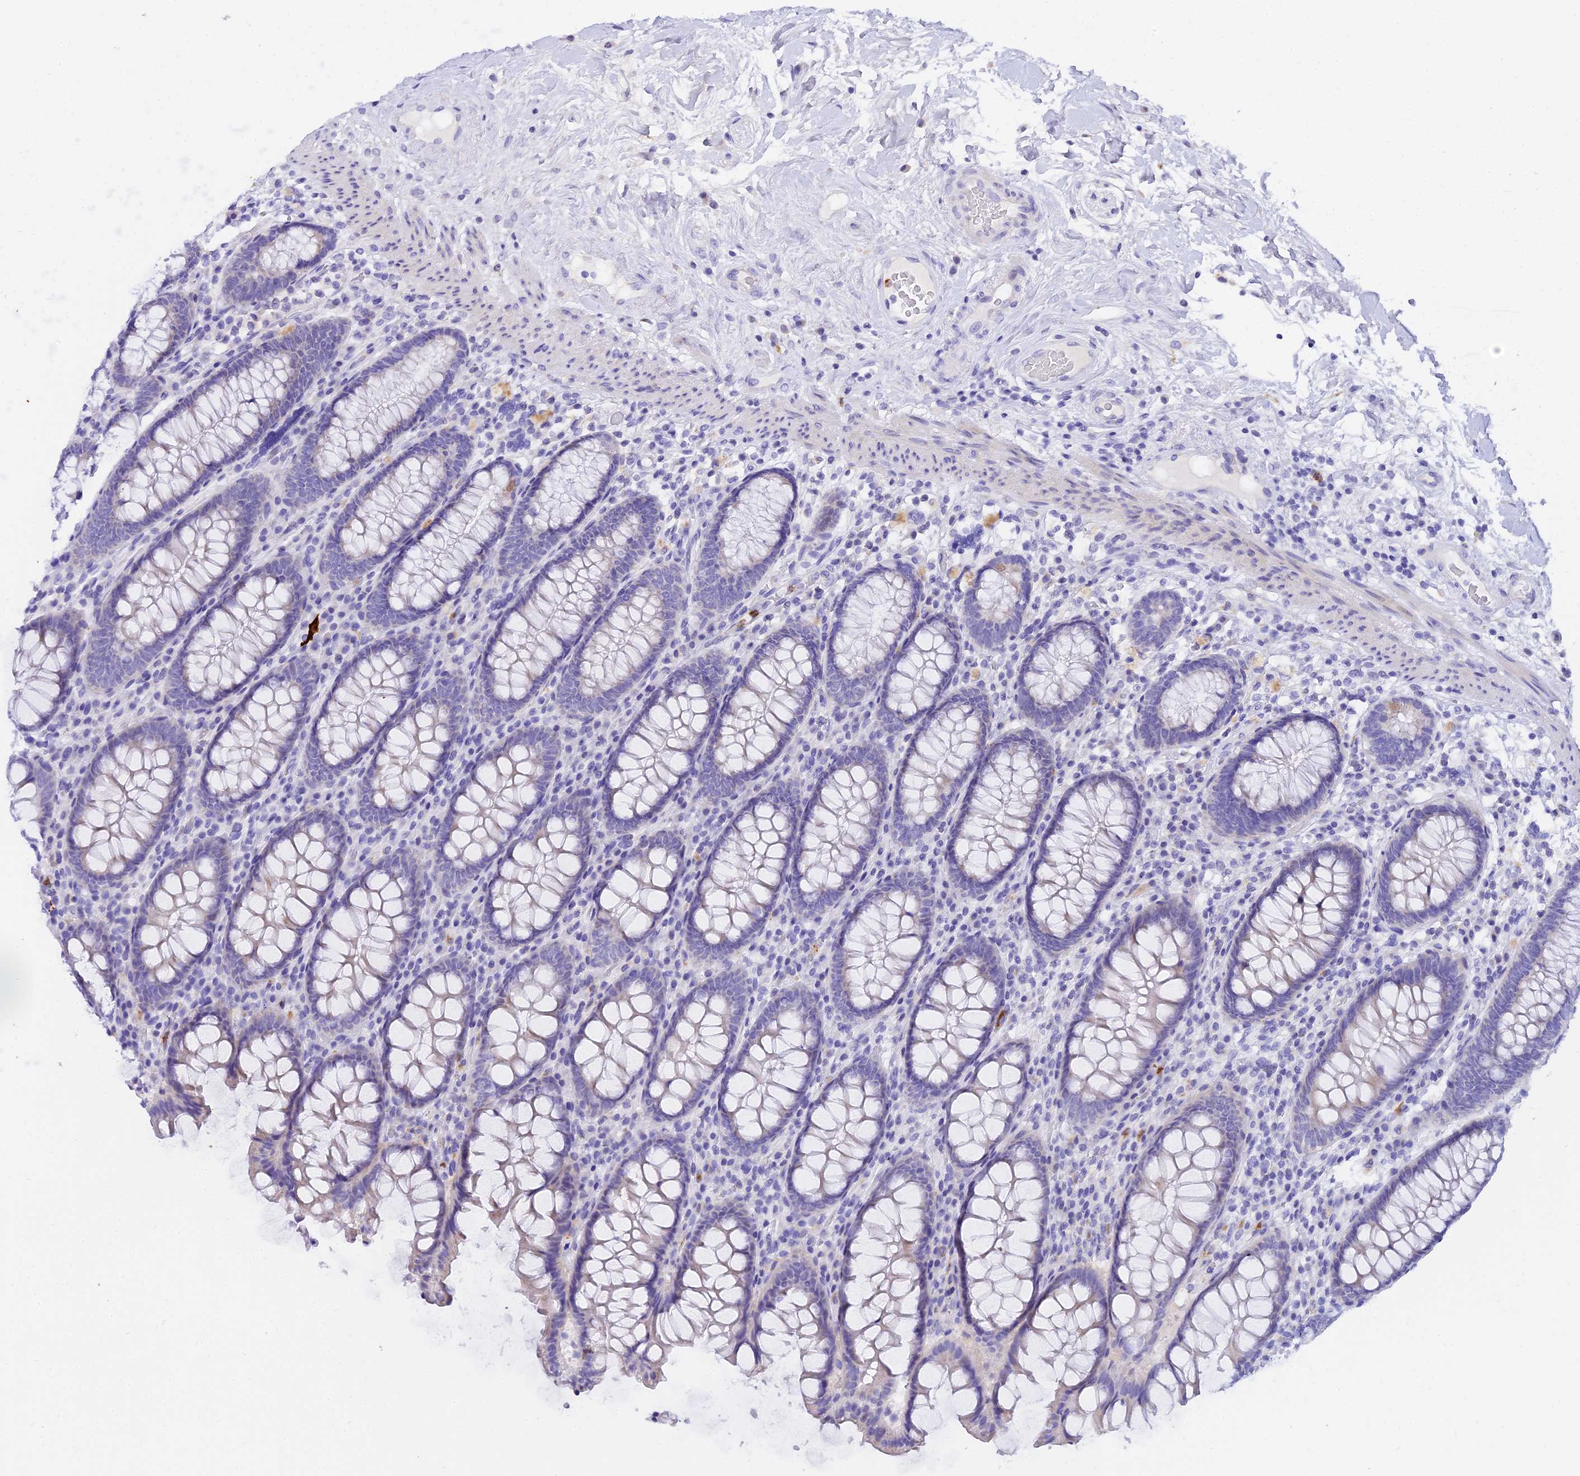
{"staining": {"intensity": "negative", "quantity": "none", "location": "none"}, "tissue": "colon", "cell_type": "Endothelial cells", "image_type": "normal", "snomed": [{"axis": "morphology", "description": "Normal tissue, NOS"}, {"axis": "topography", "description": "Colon"}], "caption": "This is a micrograph of IHC staining of normal colon, which shows no staining in endothelial cells. (DAB (3,3'-diaminobenzidine) immunohistochemistry, high magnification).", "gene": "VWC2L", "patient": {"sex": "female", "age": 79}}